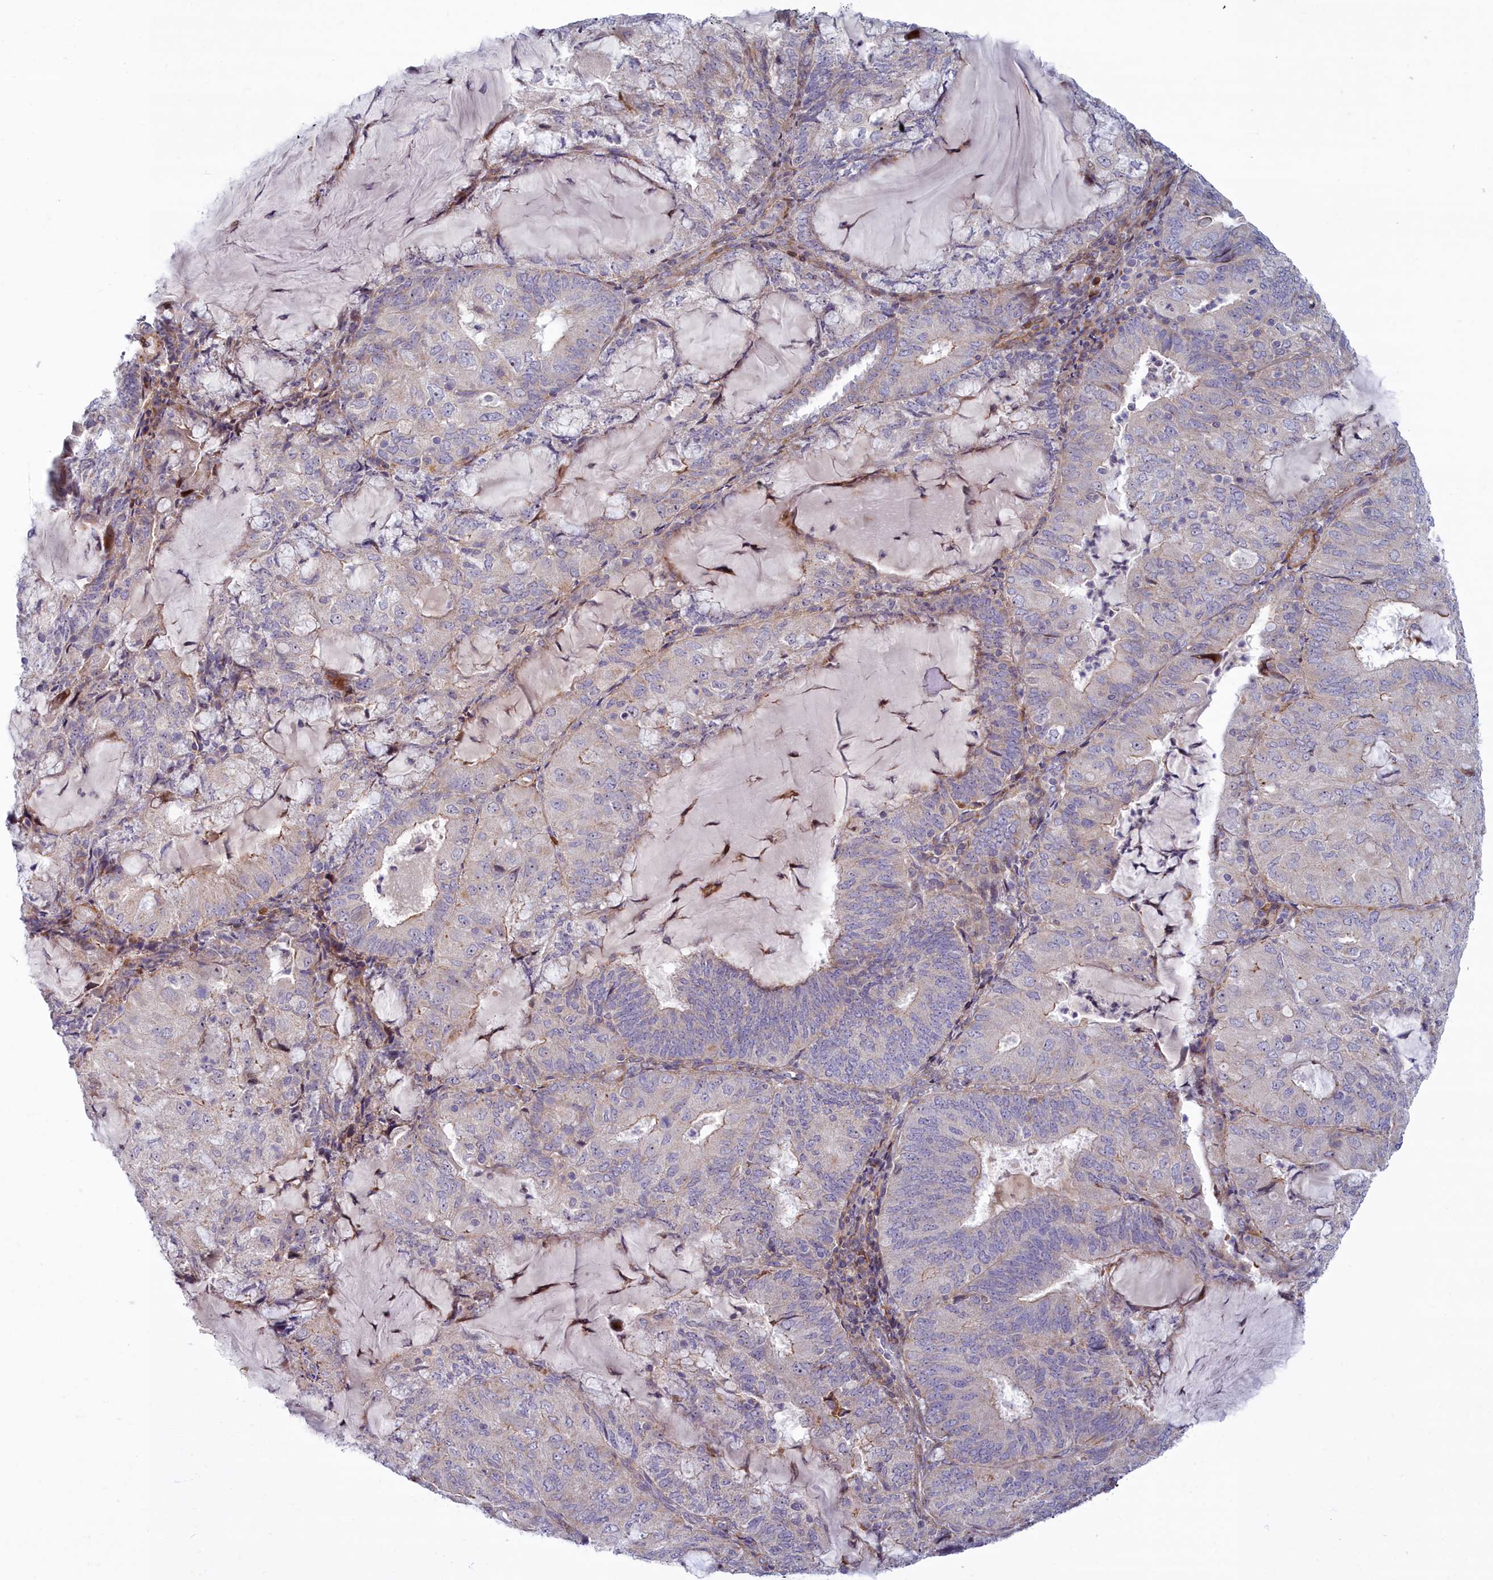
{"staining": {"intensity": "negative", "quantity": "none", "location": "none"}, "tissue": "endometrial cancer", "cell_type": "Tumor cells", "image_type": "cancer", "snomed": [{"axis": "morphology", "description": "Adenocarcinoma, NOS"}, {"axis": "topography", "description": "Endometrium"}], "caption": "Immunohistochemistry micrograph of neoplastic tissue: endometrial cancer (adenocarcinoma) stained with DAB reveals no significant protein staining in tumor cells.", "gene": "C15orf40", "patient": {"sex": "female", "age": 81}}